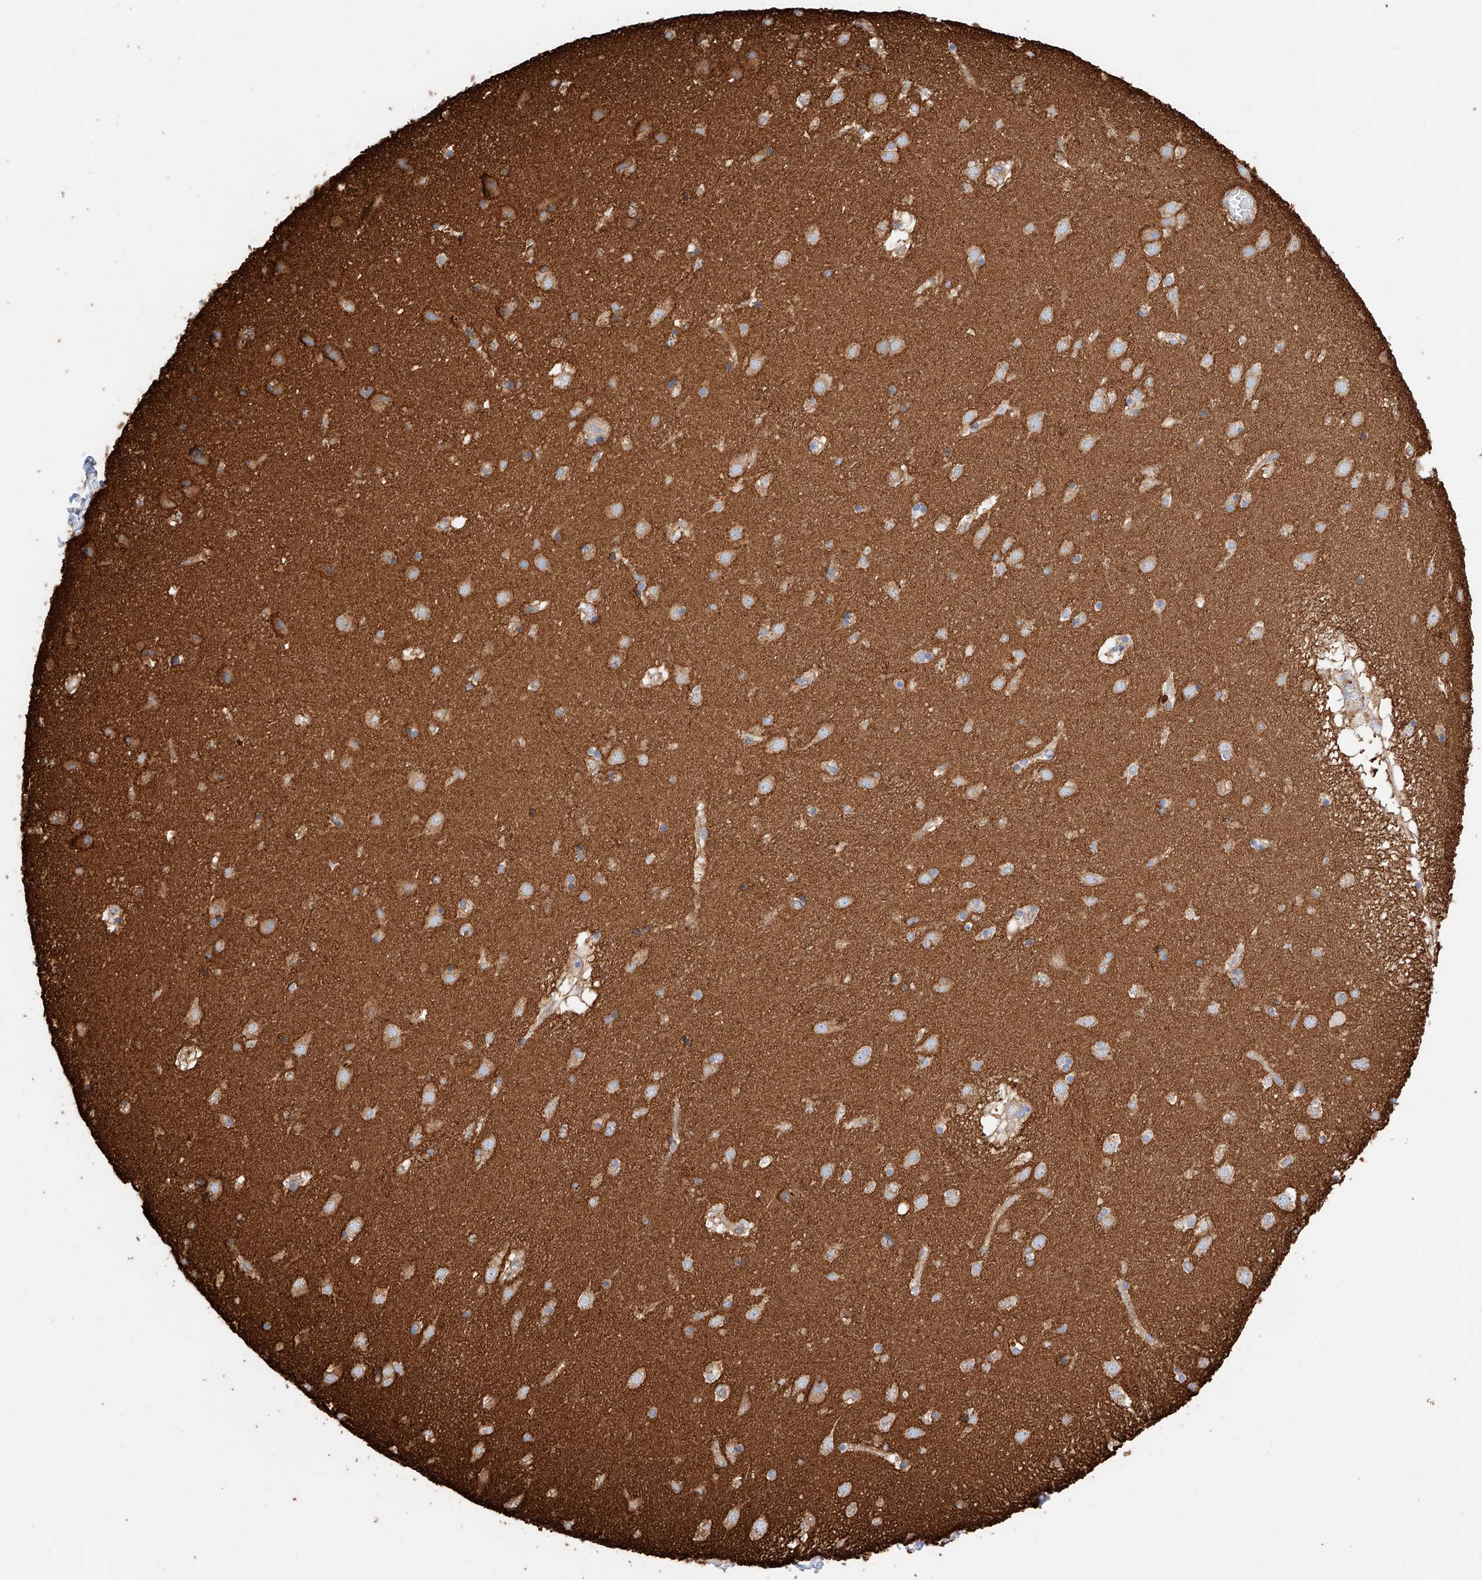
{"staining": {"intensity": "weak", "quantity": "25%-75%", "location": "cytoplasmic/membranous"}, "tissue": "caudate", "cell_type": "Glial cells", "image_type": "normal", "snomed": [{"axis": "morphology", "description": "Normal tissue, NOS"}, {"axis": "topography", "description": "Lateral ventricle wall"}], "caption": "A low amount of weak cytoplasmic/membranous staining is appreciated in about 25%-75% of glial cells in normal caudate.", "gene": "ENSG00000259132", "patient": {"sex": "male", "age": 70}}